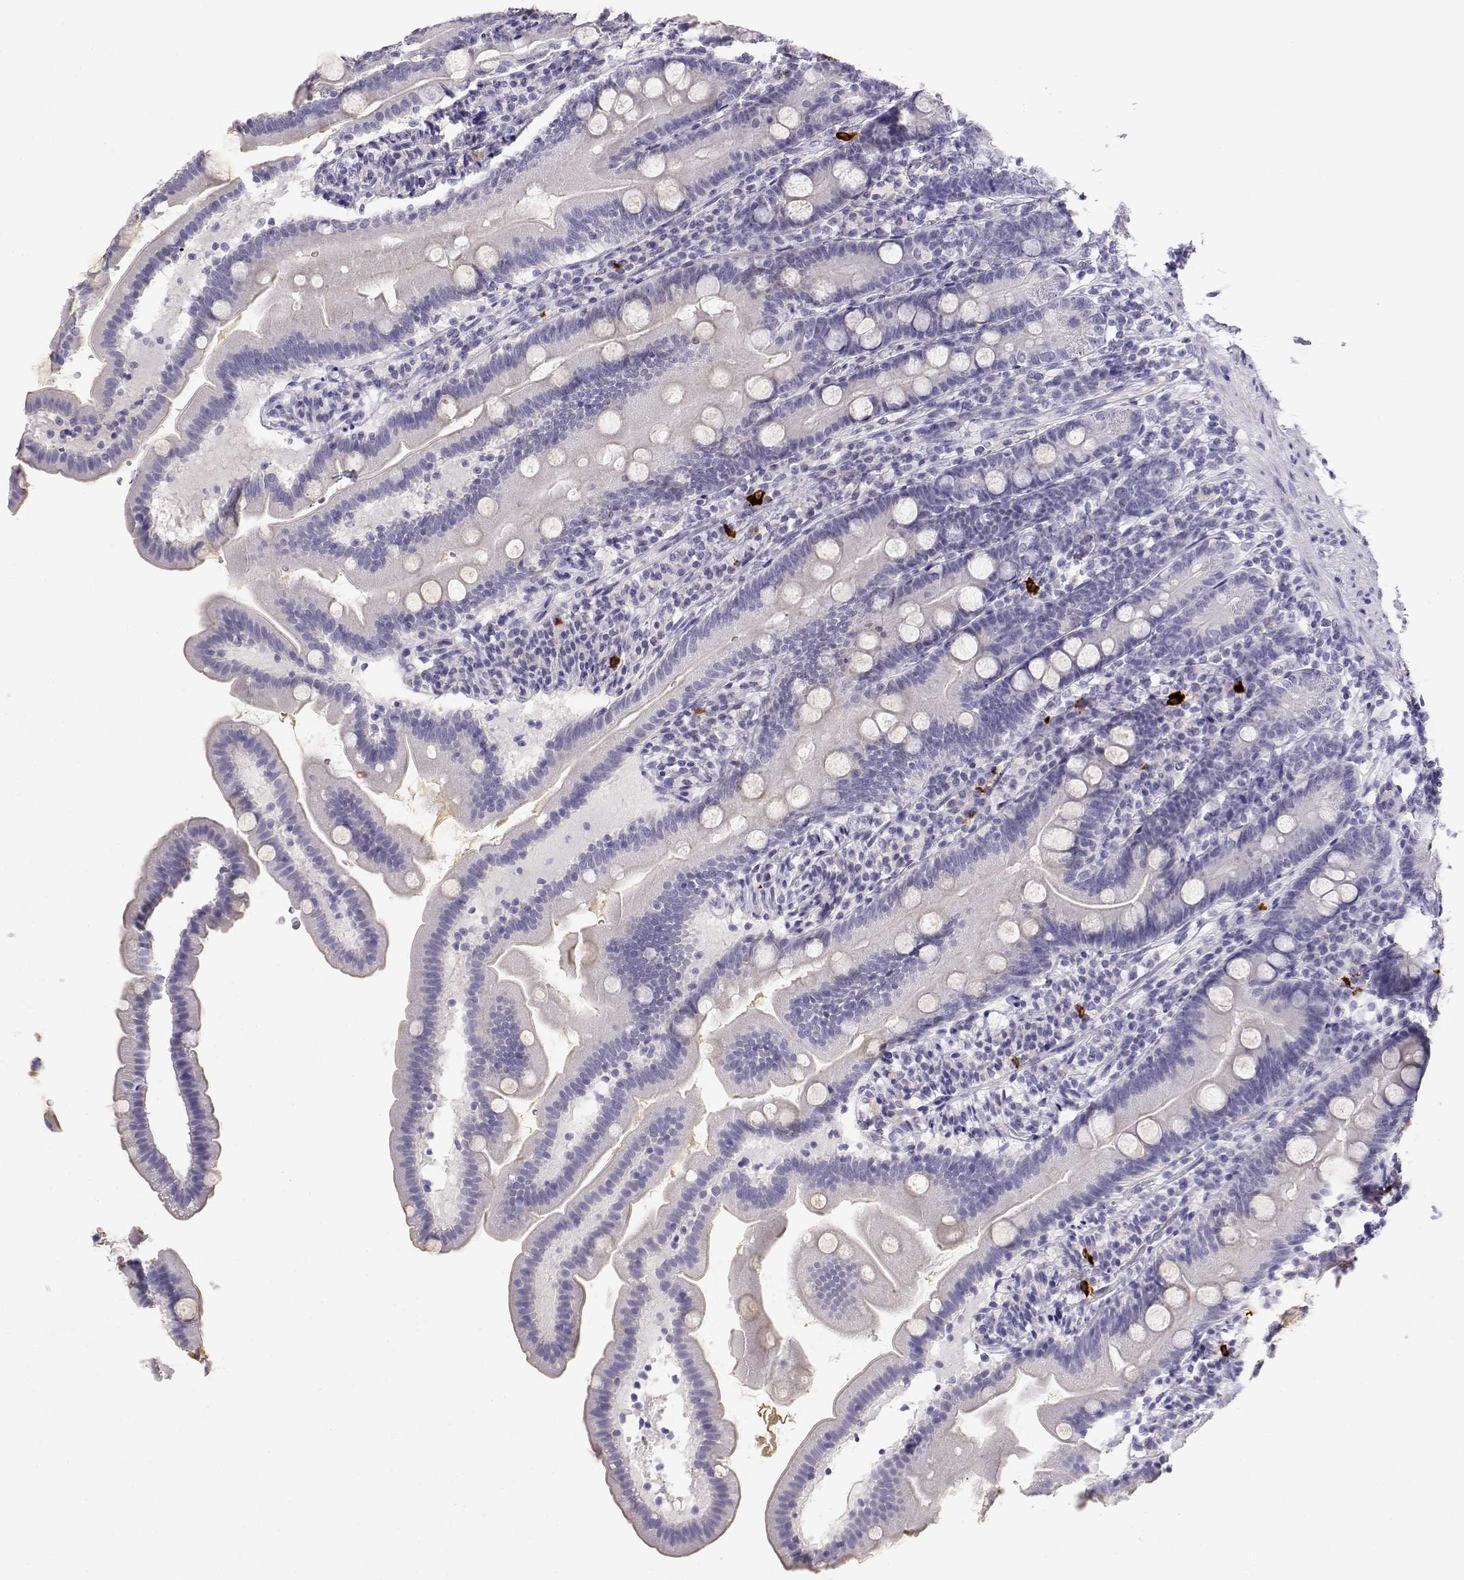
{"staining": {"intensity": "negative", "quantity": "none", "location": "none"}, "tissue": "duodenum", "cell_type": "Glandular cells", "image_type": "normal", "snomed": [{"axis": "morphology", "description": "Normal tissue, NOS"}, {"axis": "topography", "description": "Duodenum"}], "caption": "Immunohistochemistry image of benign duodenum stained for a protein (brown), which reveals no positivity in glandular cells.", "gene": "GPR174", "patient": {"sex": "female", "age": 67}}